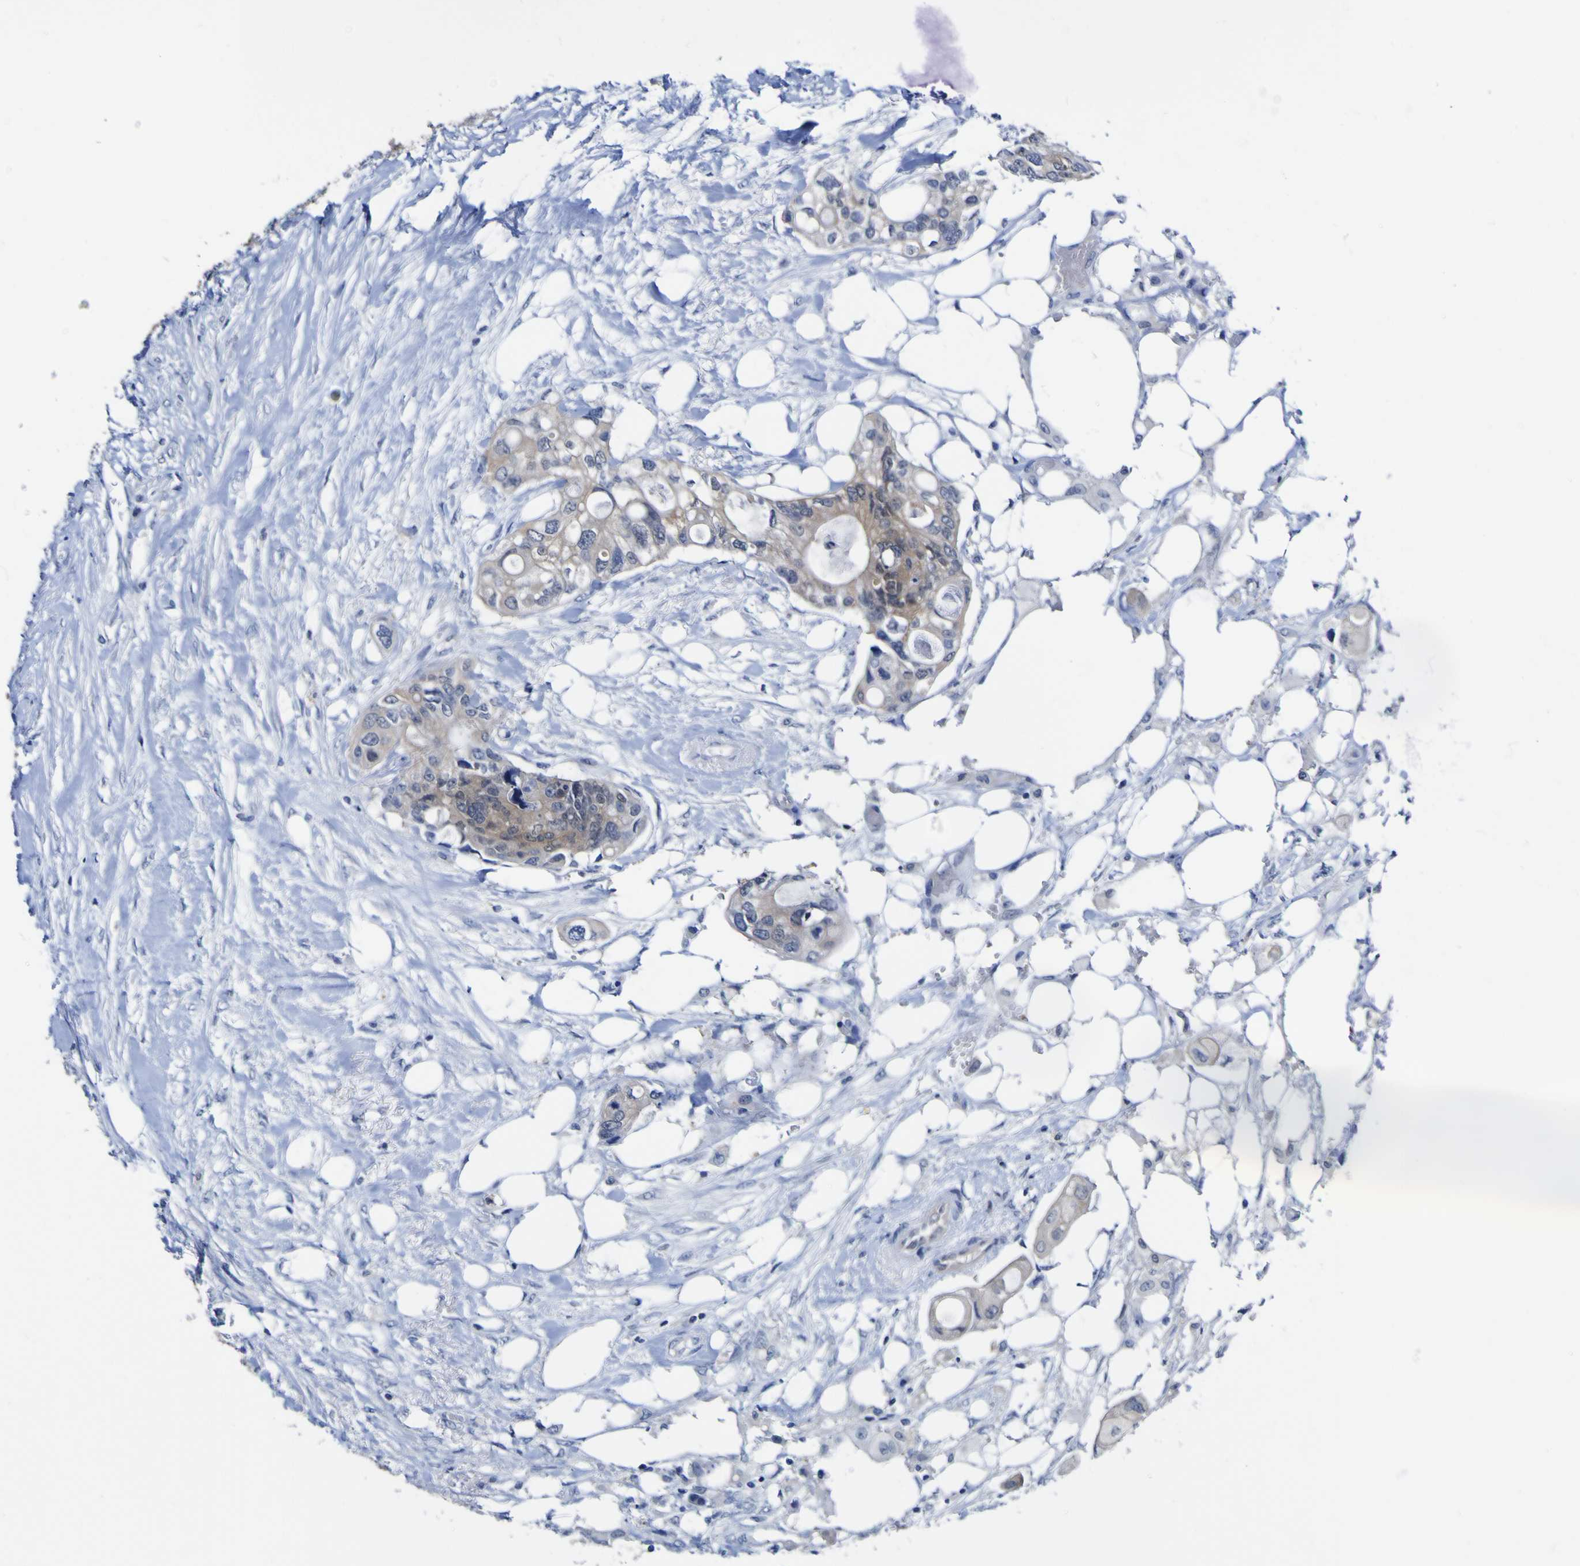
{"staining": {"intensity": "weak", "quantity": ">75%", "location": "cytoplasmic/membranous"}, "tissue": "colorectal cancer", "cell_type": "Tumor cells", "image_type": "cancer", "snomed": [{"axis": "morphology", "description": "Adenocarcinoma, NOS"}, {"axis": "topography", "description": "Colon"}], "caption": "Immunohistochemical staining of human colorectal cancer (adenocarcinoma) shows weak cytoplasmic/membranous protein positivity in approximately >75% of tumor cells. The protein is shown in brown color, while the nuclei are stained blue.", "gene": "CASP6", "patient": {"sex": "female", "age": 57}}